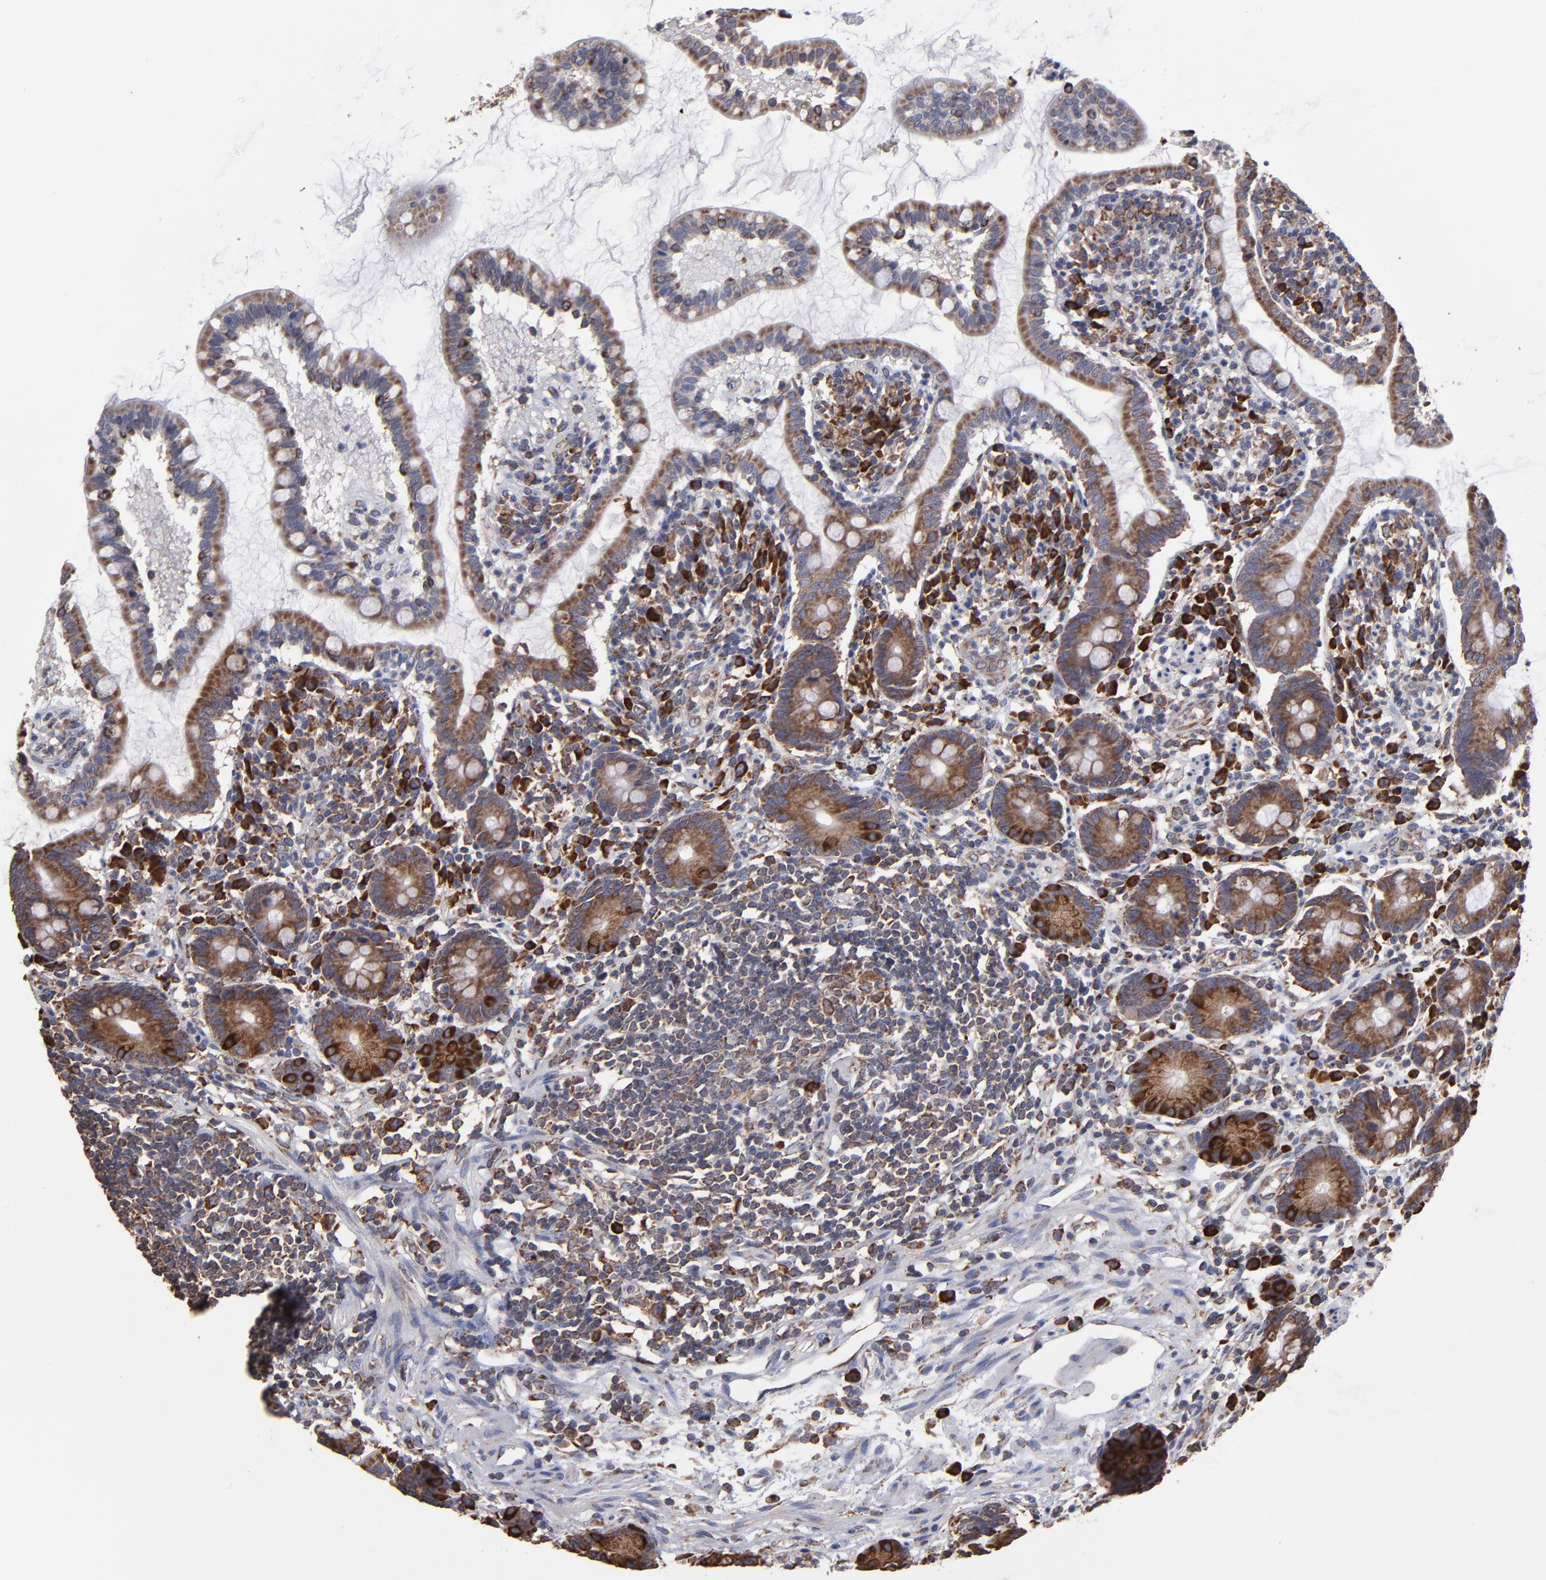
{"staining": {"intensity": "moderate", "quantity": ">75%", "location": "cytoplasmic/membranous"}, "tissue": "small intestine", "cell_type": "Glandular cells", "image_type": "normal", "snomed": [{"axis": "morphology", "description": "Normal tissue, NOS"}, {"axis": "topography", "description": "Small intestine"}], "caption": "There is medium levels of moderate cytoplasmic/membranous positivity in glandular cells of normal small intestine, as demonstrated by immunohistochemical staining (brown color).", "gene": "SND1", "patient": {"sex": "female", "age": 61}}